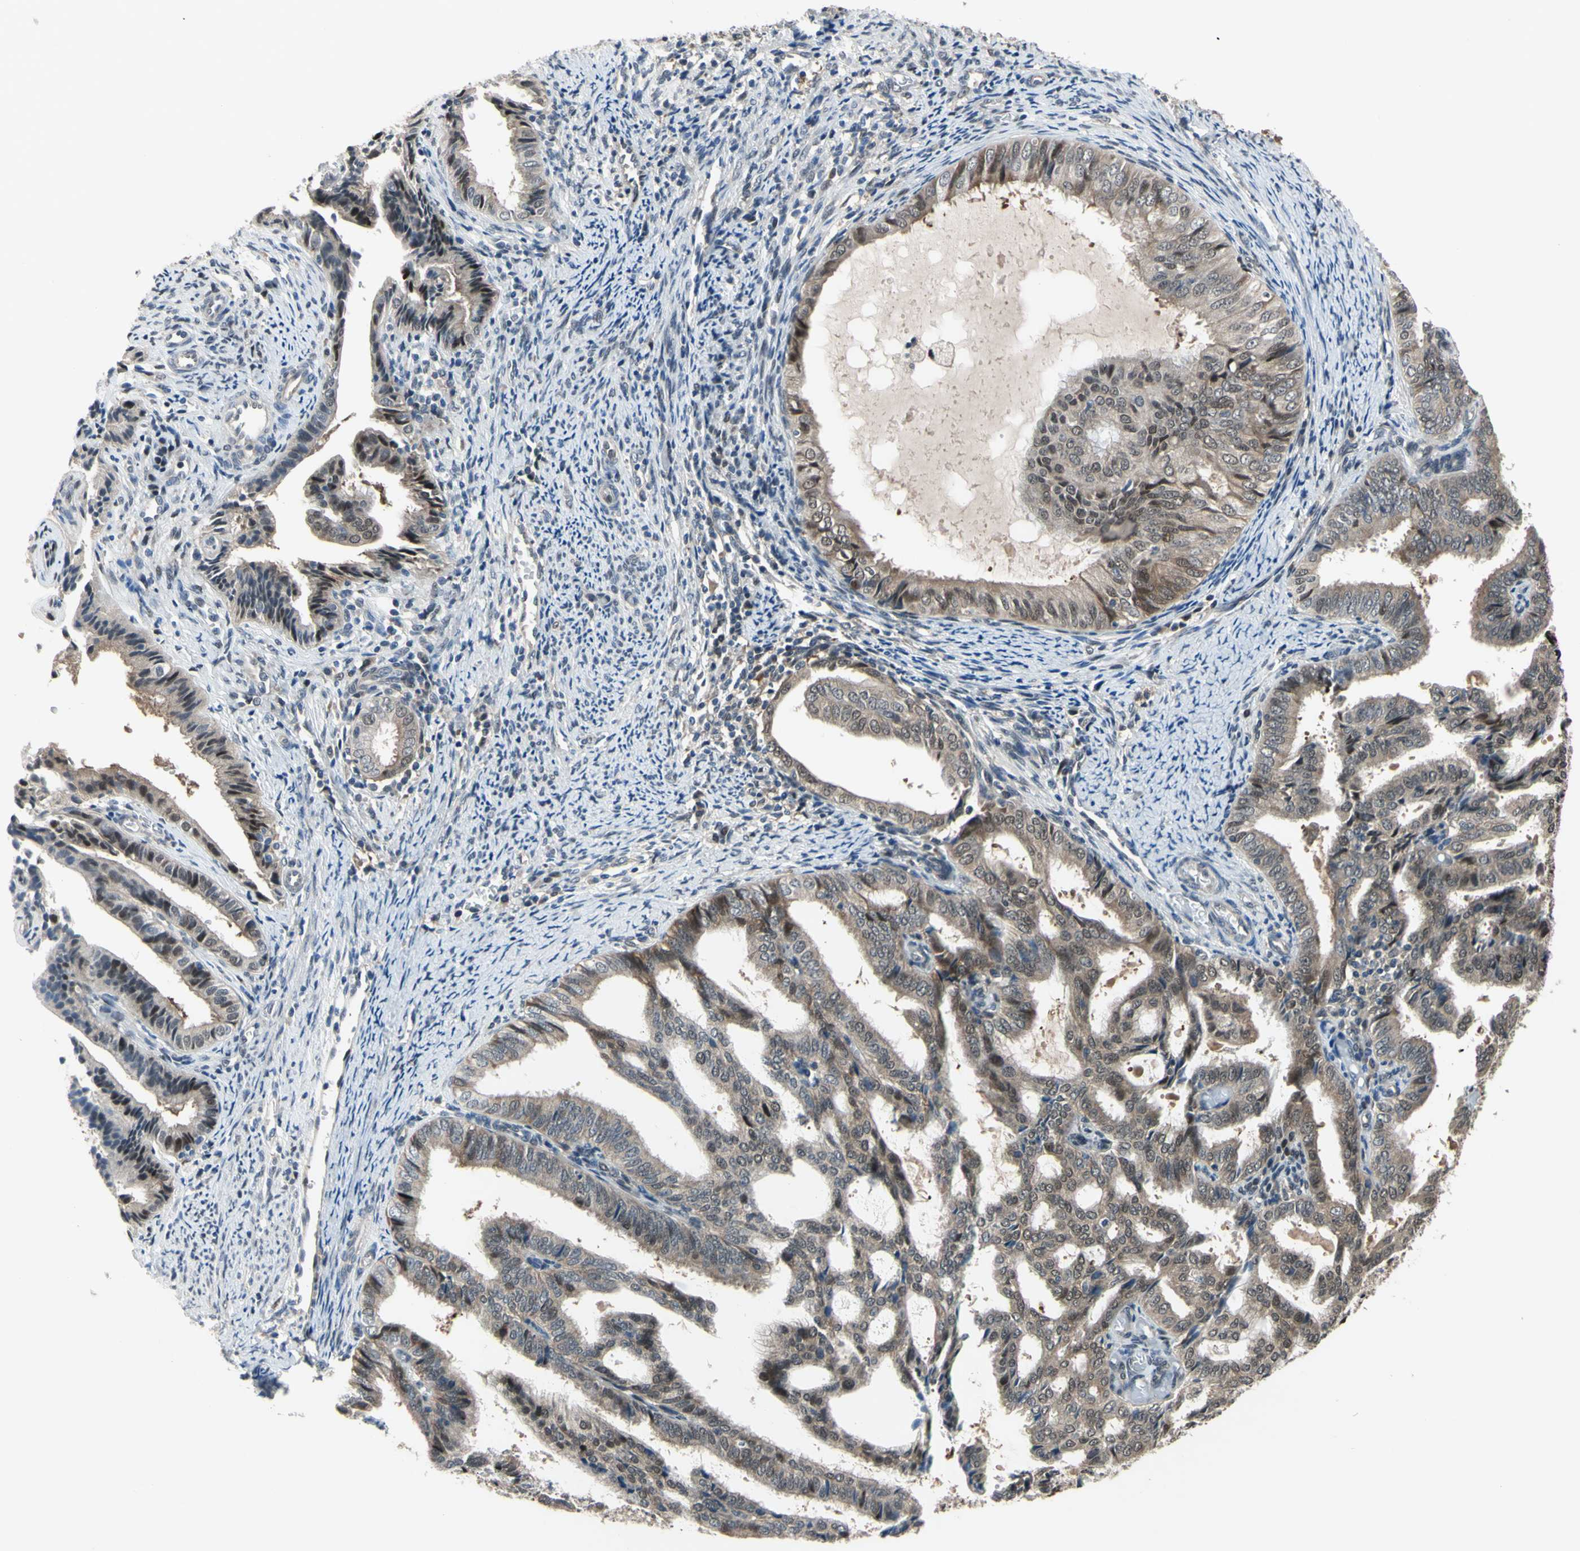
{"staining": {"intensity": "moderate", "quantity": ">75%", "location": "cytoplasmic/membranous"}, "tissue": "endometrial cancer", "cell_type": "Tumor cells", "image_type": "cancer", "snomed": [{"axis": "morphology", "description": "Adenocarcinoma, NOS"}, {"axis": "topography", "description": "Endometrium"}], "caption": "A high-resolution photomicrograph shows IHC staining of endometrial cancer (adenocarcinoma), which displays moderate cytoplasmic/membranous expression in about >75% of tumor cells.", "gene": "HSPA4", "patient": {"sex": "female", "age": 58}}